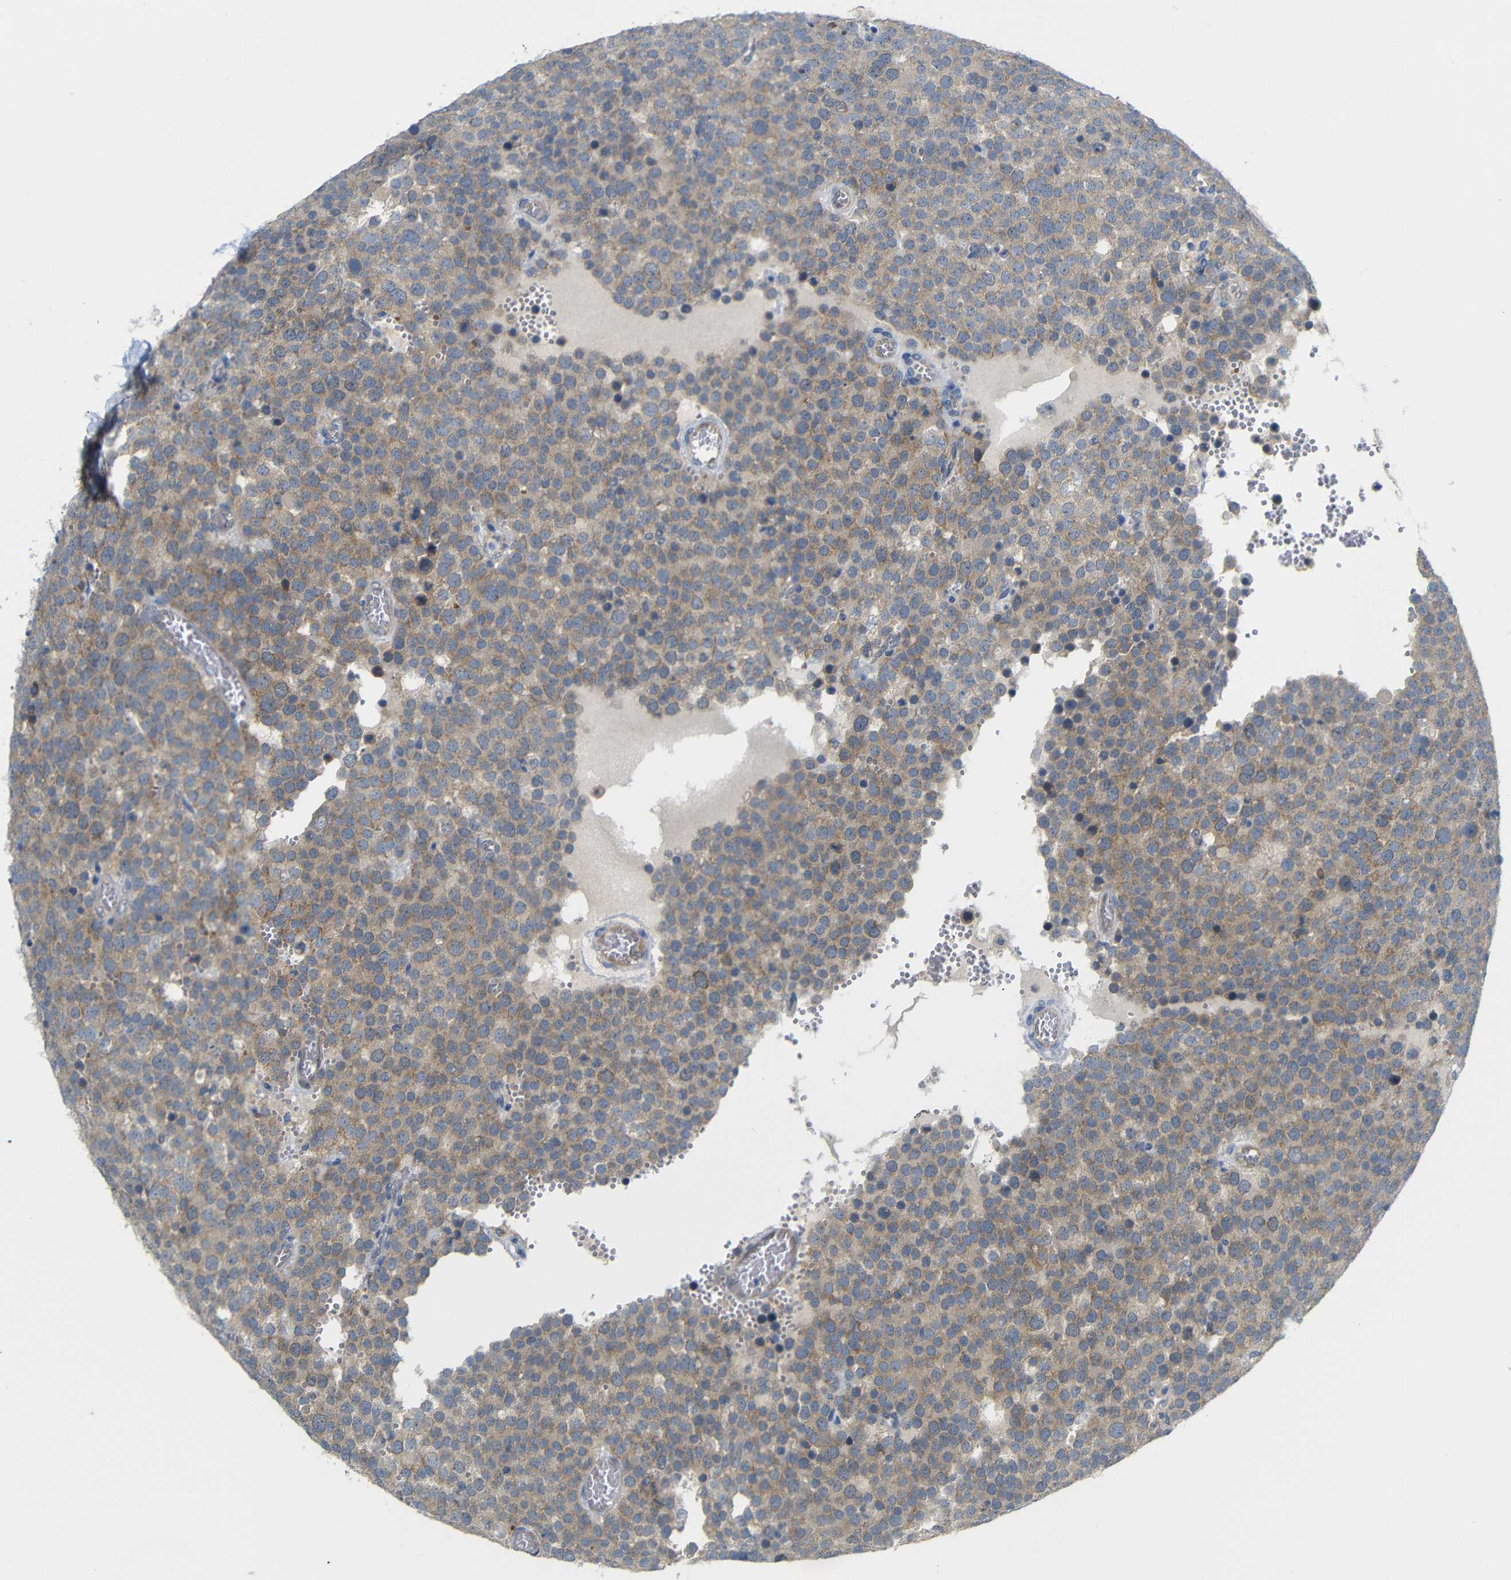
{"staining": {"intensity": "moderate", "quantity": ">75%", "location": "cytoplasmic/membranous"}, "tissue": "testis cancer", "cell_type": "Tumor cells", "image_type": "cancer", "snomed": [{"axis": "morphology", "description": "Normal tissue, NOS"}, {"axis": "morphology", "description": "Seminoma, NOS"}, {"axis": "topography", "description": "Testis"}], "caption": "IHC image of neoplastic tissue: testis seminoma stained using IHC demonstrates medium levels of moderate protein expression localized specifically in the cytoplasmic/membranous of tumor cells, appearing as a cytoplasmic/membranous brown color.", "gene": "TBC1D32", "patient": {"sex": "male", "age": 71}}